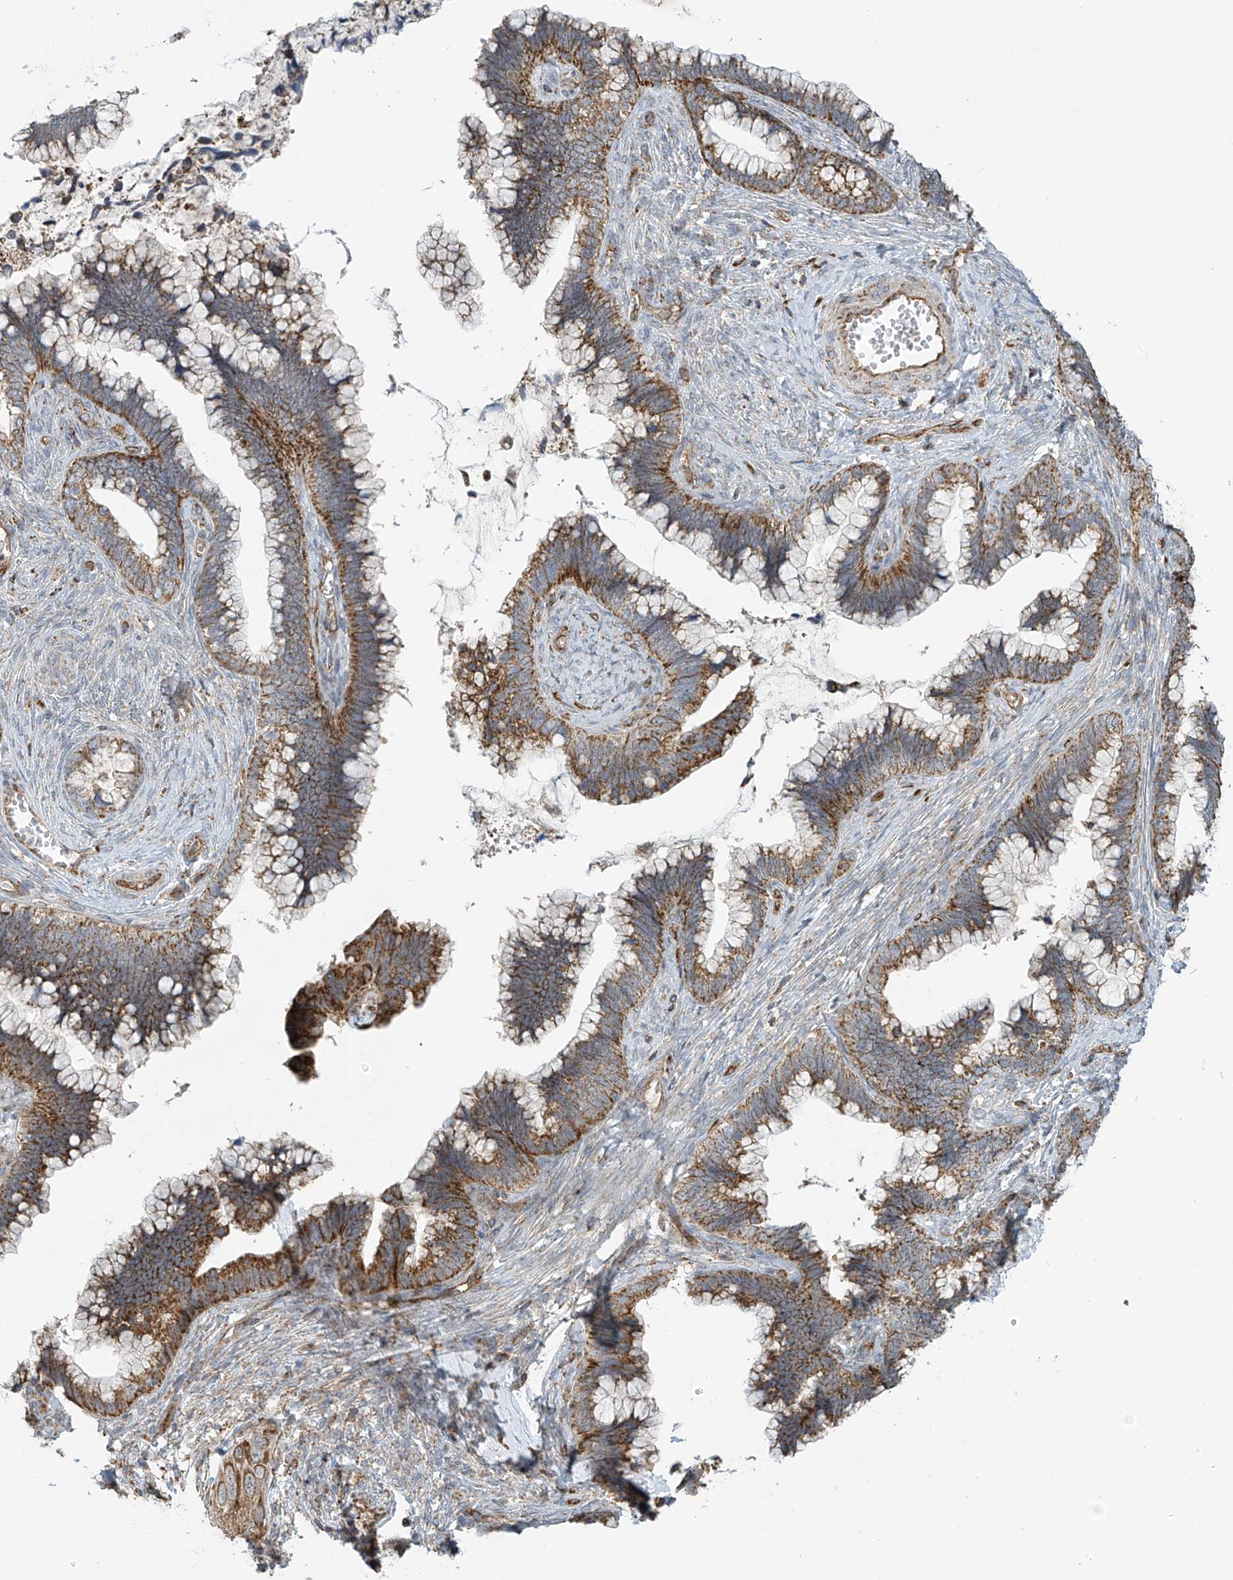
{"staining": {"intensity": "moderate", "quantity": ">75%", "location": "cytoplasmic/membranous"}, "tissue": "cervical cancer", "cell_type": "Tumor cells", "image_type": "cancer", "snomed": [{"axis": "morphology", "description": "Adenocarcinoma, NOS"}, {"axis": "topography", "description": "Cervix"}], "caption": "A histopathology image of cervical adenocarcinoma stained for a protein displays moderate cytoplasmic/membranous brown staining in tumor cells. (DAB = brown stain, brightfield microscopy at high magnification).", "gene": "METTL6", "patient": {"sex": "female", "age": 44}}